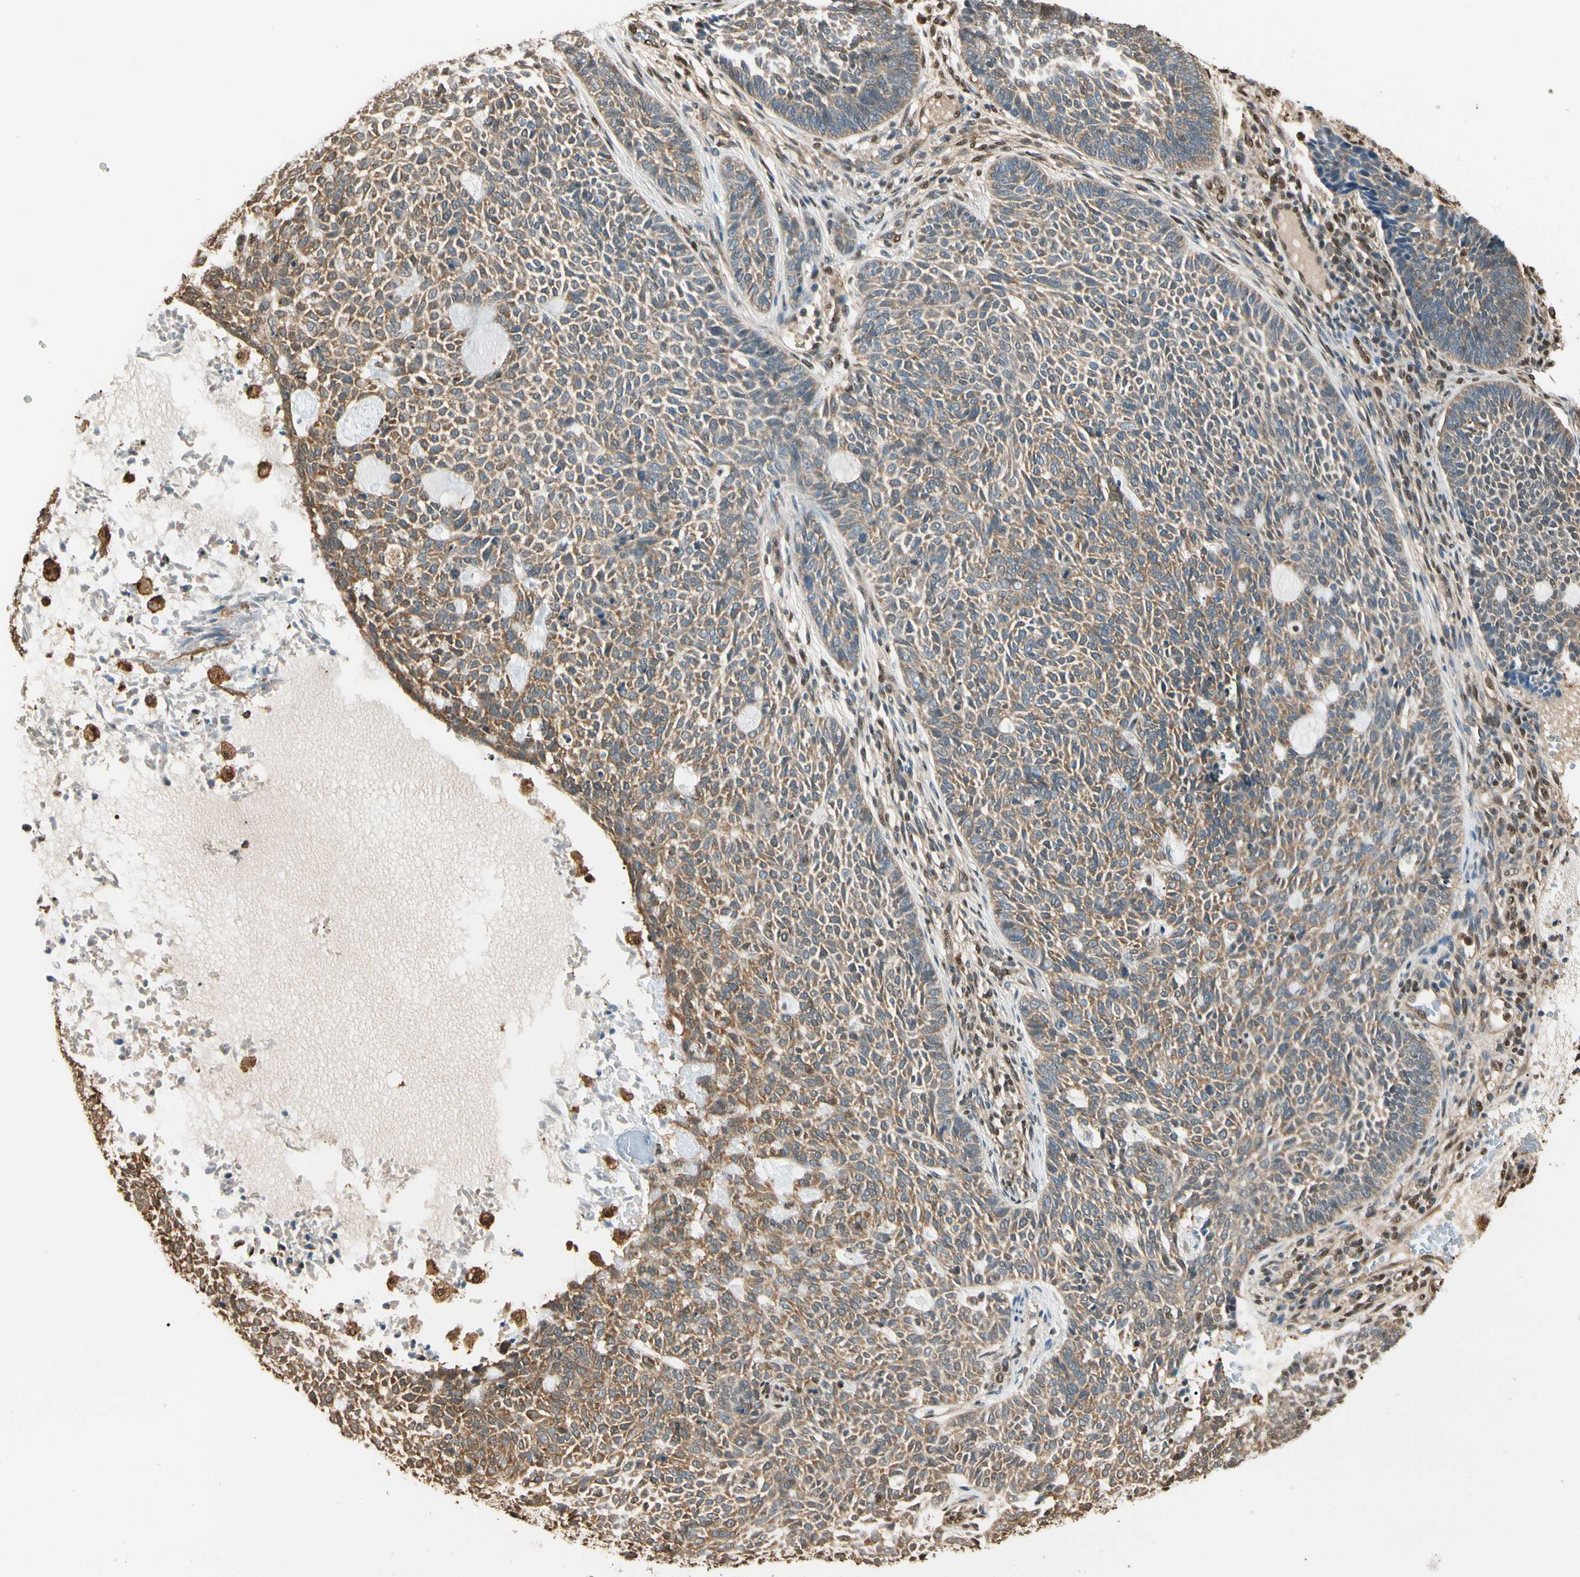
{"staining": {"intensity": "moderate", "quantity": ">75%", "location": "cytoplasmic/membranous"}, "tissue": "skin cancer", "cell_type": "Tumor cells", "image_type": "cancer", "snomed": [{"axis": "morphology", "description": "Basal cell carcinoma"}, {"axis": "topography", "description": "Skin"}], "caption": "Basal cell carcinoma (skin) stained with immunohistochemistry displays moderate cytoplasmic/membranous staining in about >75% of tumor cells.", "gene": "PNCK", "patient": {"sex": "male", "age": 87}}